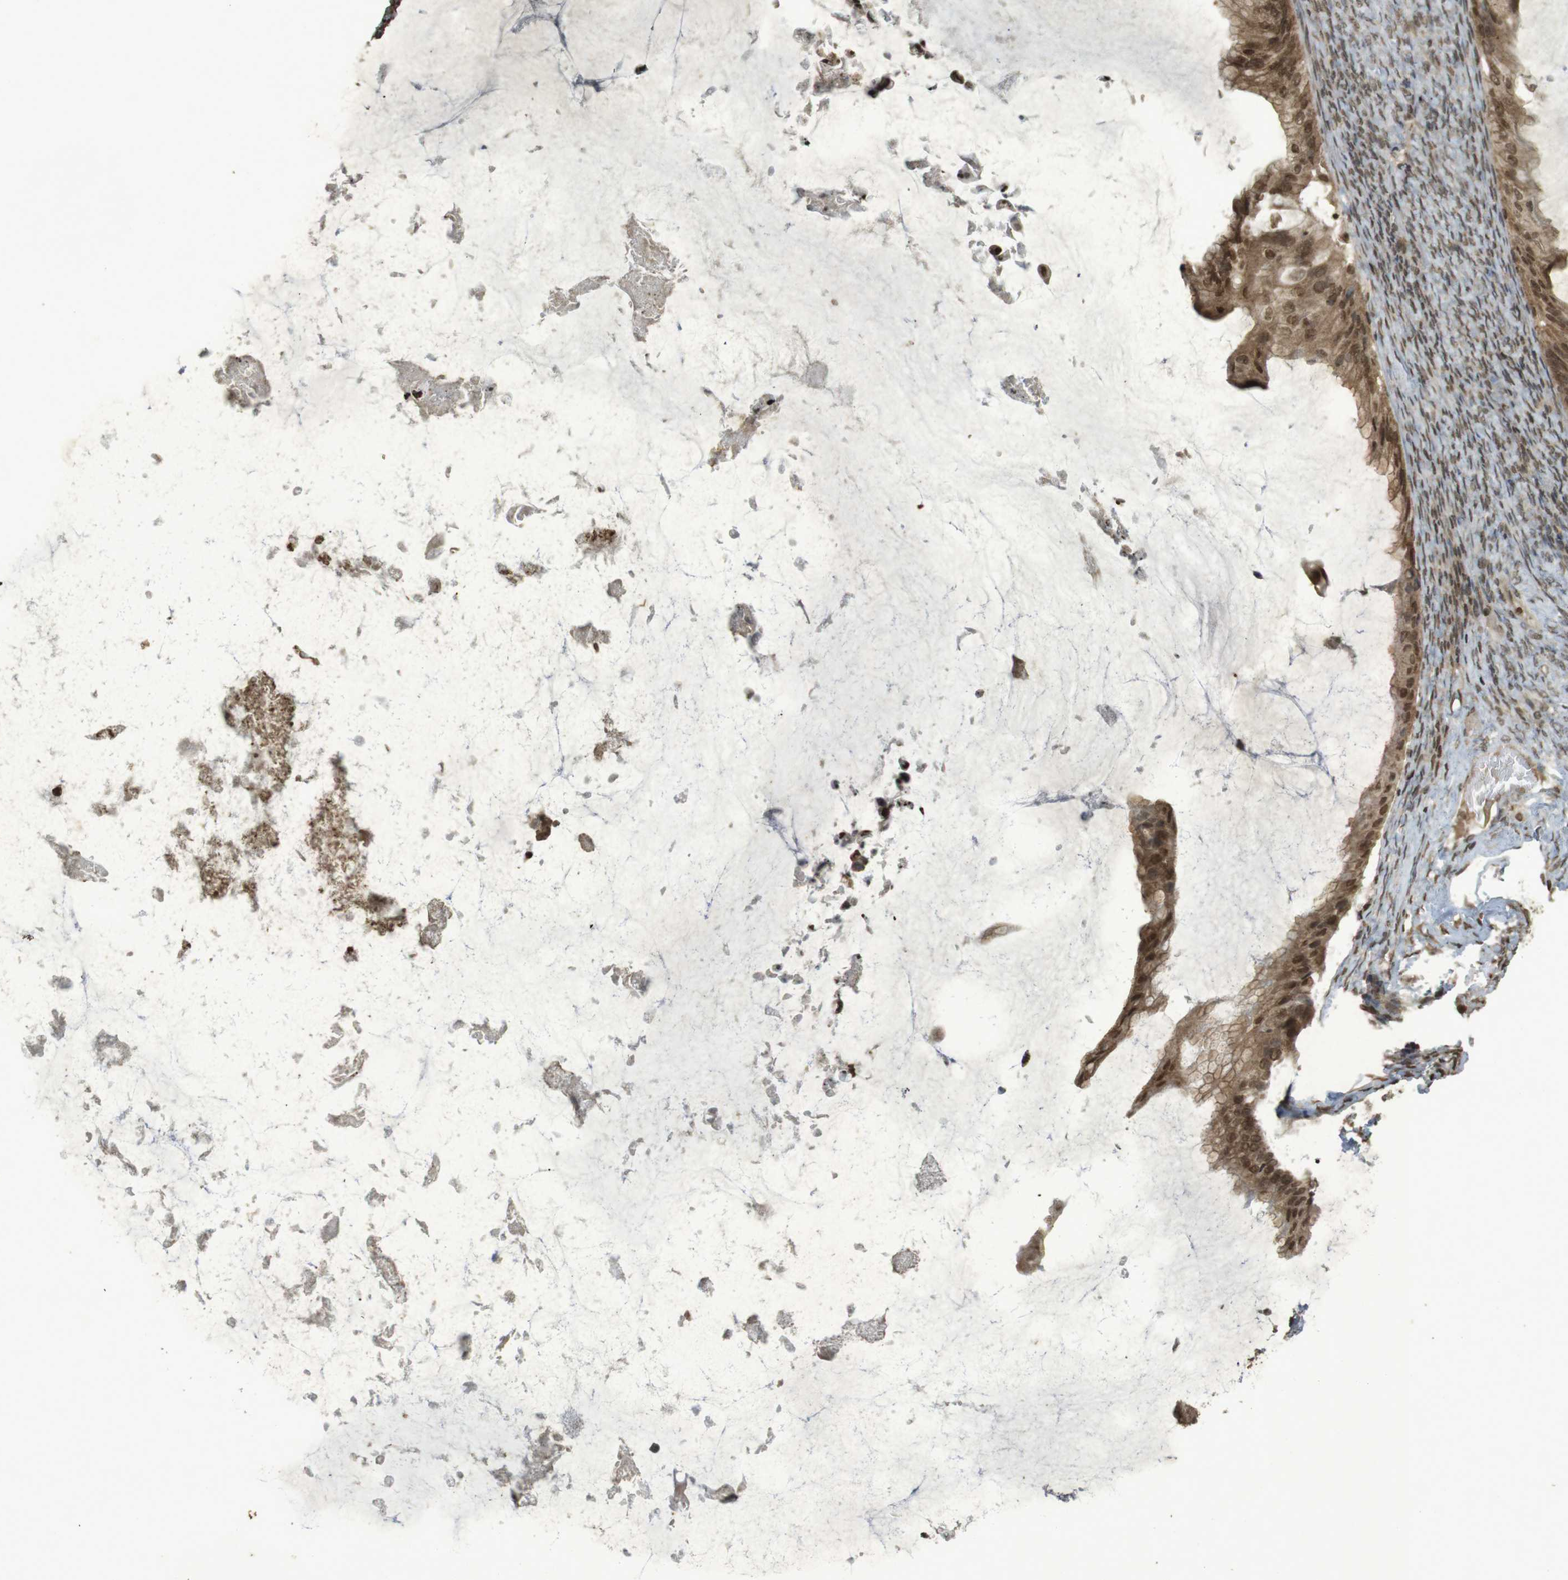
{"staining": {"intensity": "moderate", "quantity": ">75%", "location": "cytoplasmic/membranous,nuclear"}, "tissue": "ovarian cancer", "cell_type": "Tumor cells", "image_type": "cancer", "snomed": [{"axis": "morphology", "description": "Cystadenocarcinoma, mucinous, NOS"}, {"axis": "topography", "description": "Ovary"}], "caption": "Approximately >75% of tumor cells in human mucinous cystadenocarcinoma (ovarian) display moderate cytoplasmic/membranous and nuclear protein staining as visualized by brown immunohistochemical staining.", "gene": "ORC4", "patient": {"sex": "female", "age": 61}}